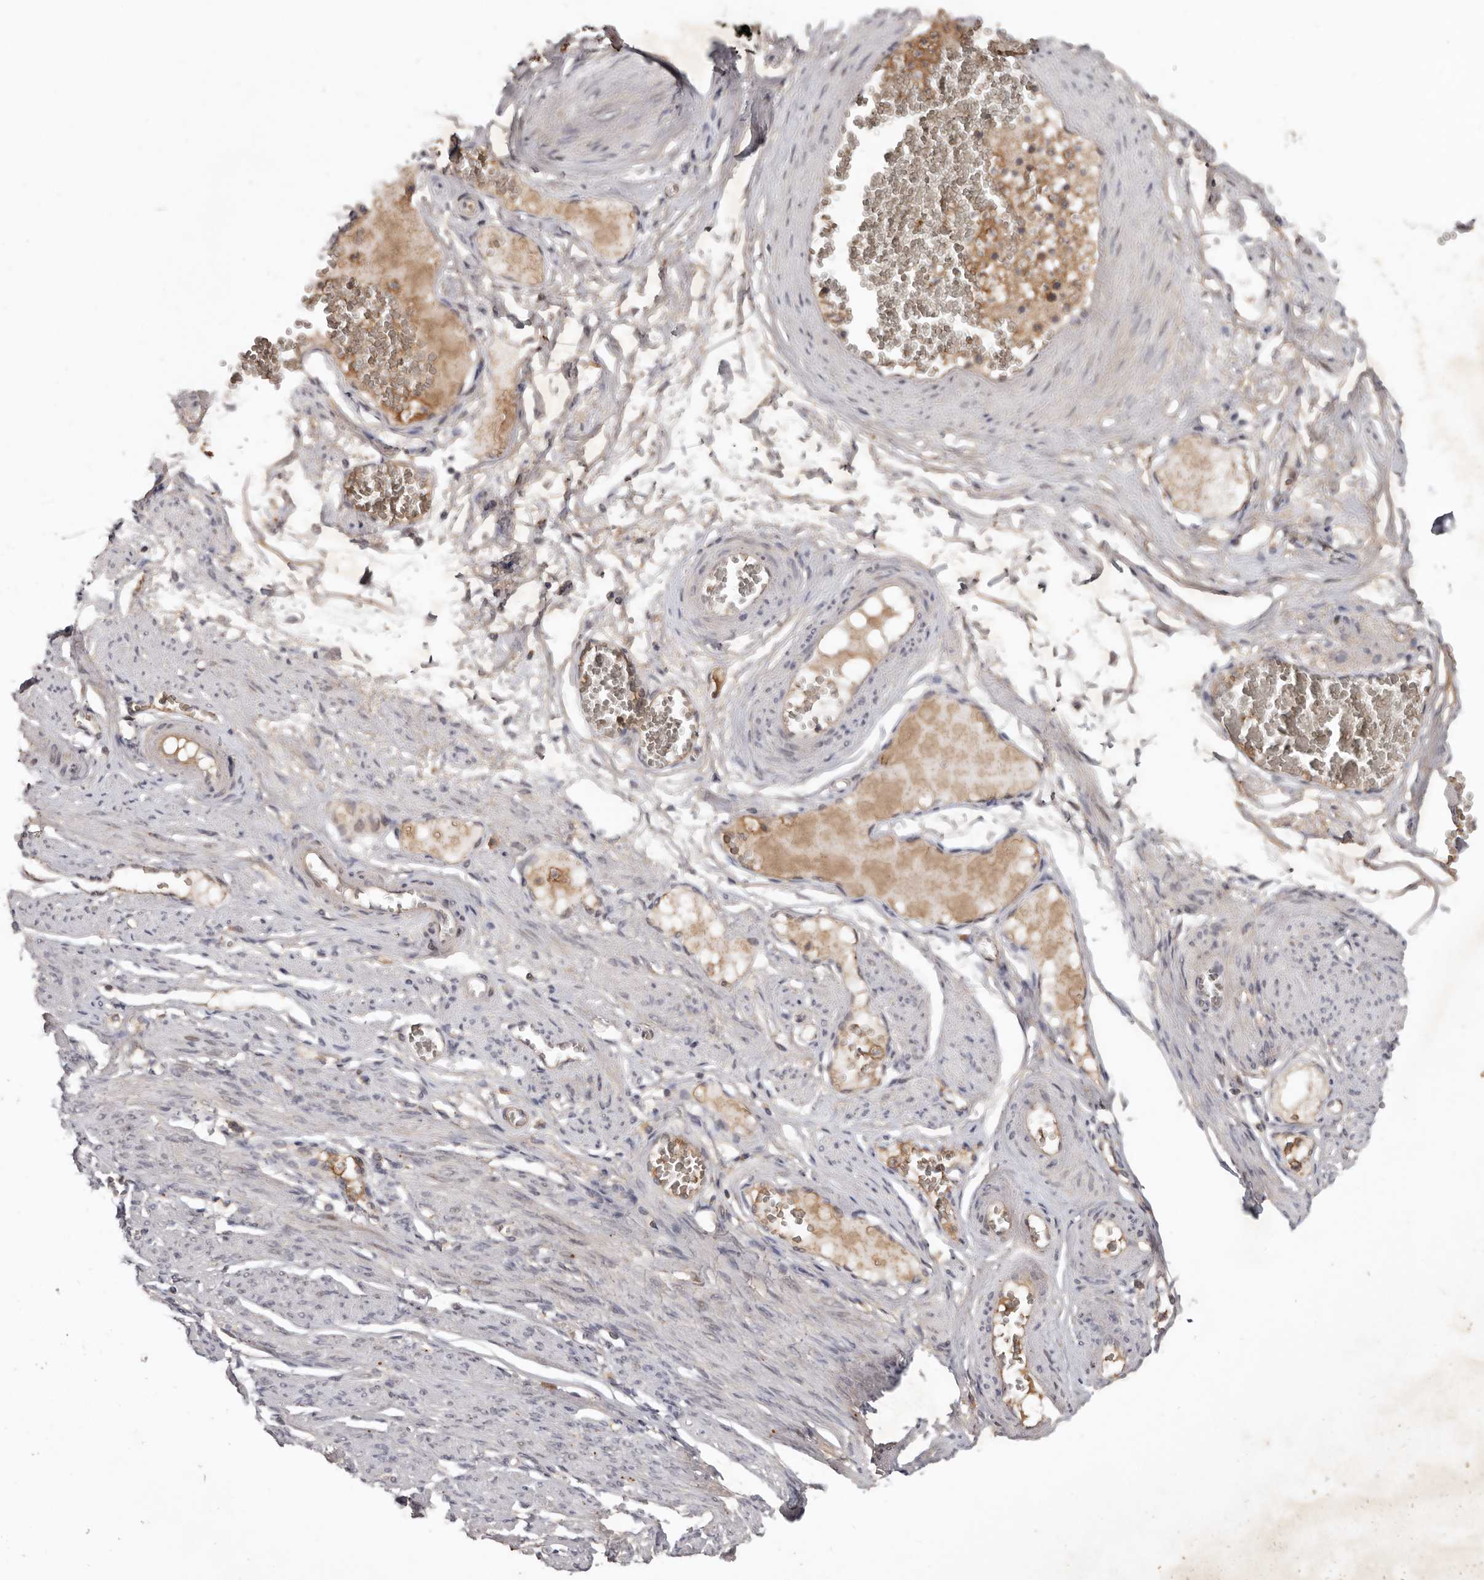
{"staining": {"intensity": "weak", "quantity": "25%-75%", "location": "cytoplasmic/membranous"}, "tissue": "soft tissue", "cell_type": "Chondrocytes", "image_type": "normal", "snomed": [{"axis": "morphology", "description": "Normal tissue, NOS"}, {"axis": "topography", "description": "Smooth muscle"}, {"axis": "topography", "description": "Peripheral nerve tissue"}], "caption": "Brown immunohistochemical staining in benign soft tissue displays weak cytoplasmic/membranous positivity in about 25%-75% of chondrocytes.", "gene": "NMUR1", "patient": {"sex": "female", "age": 39}}